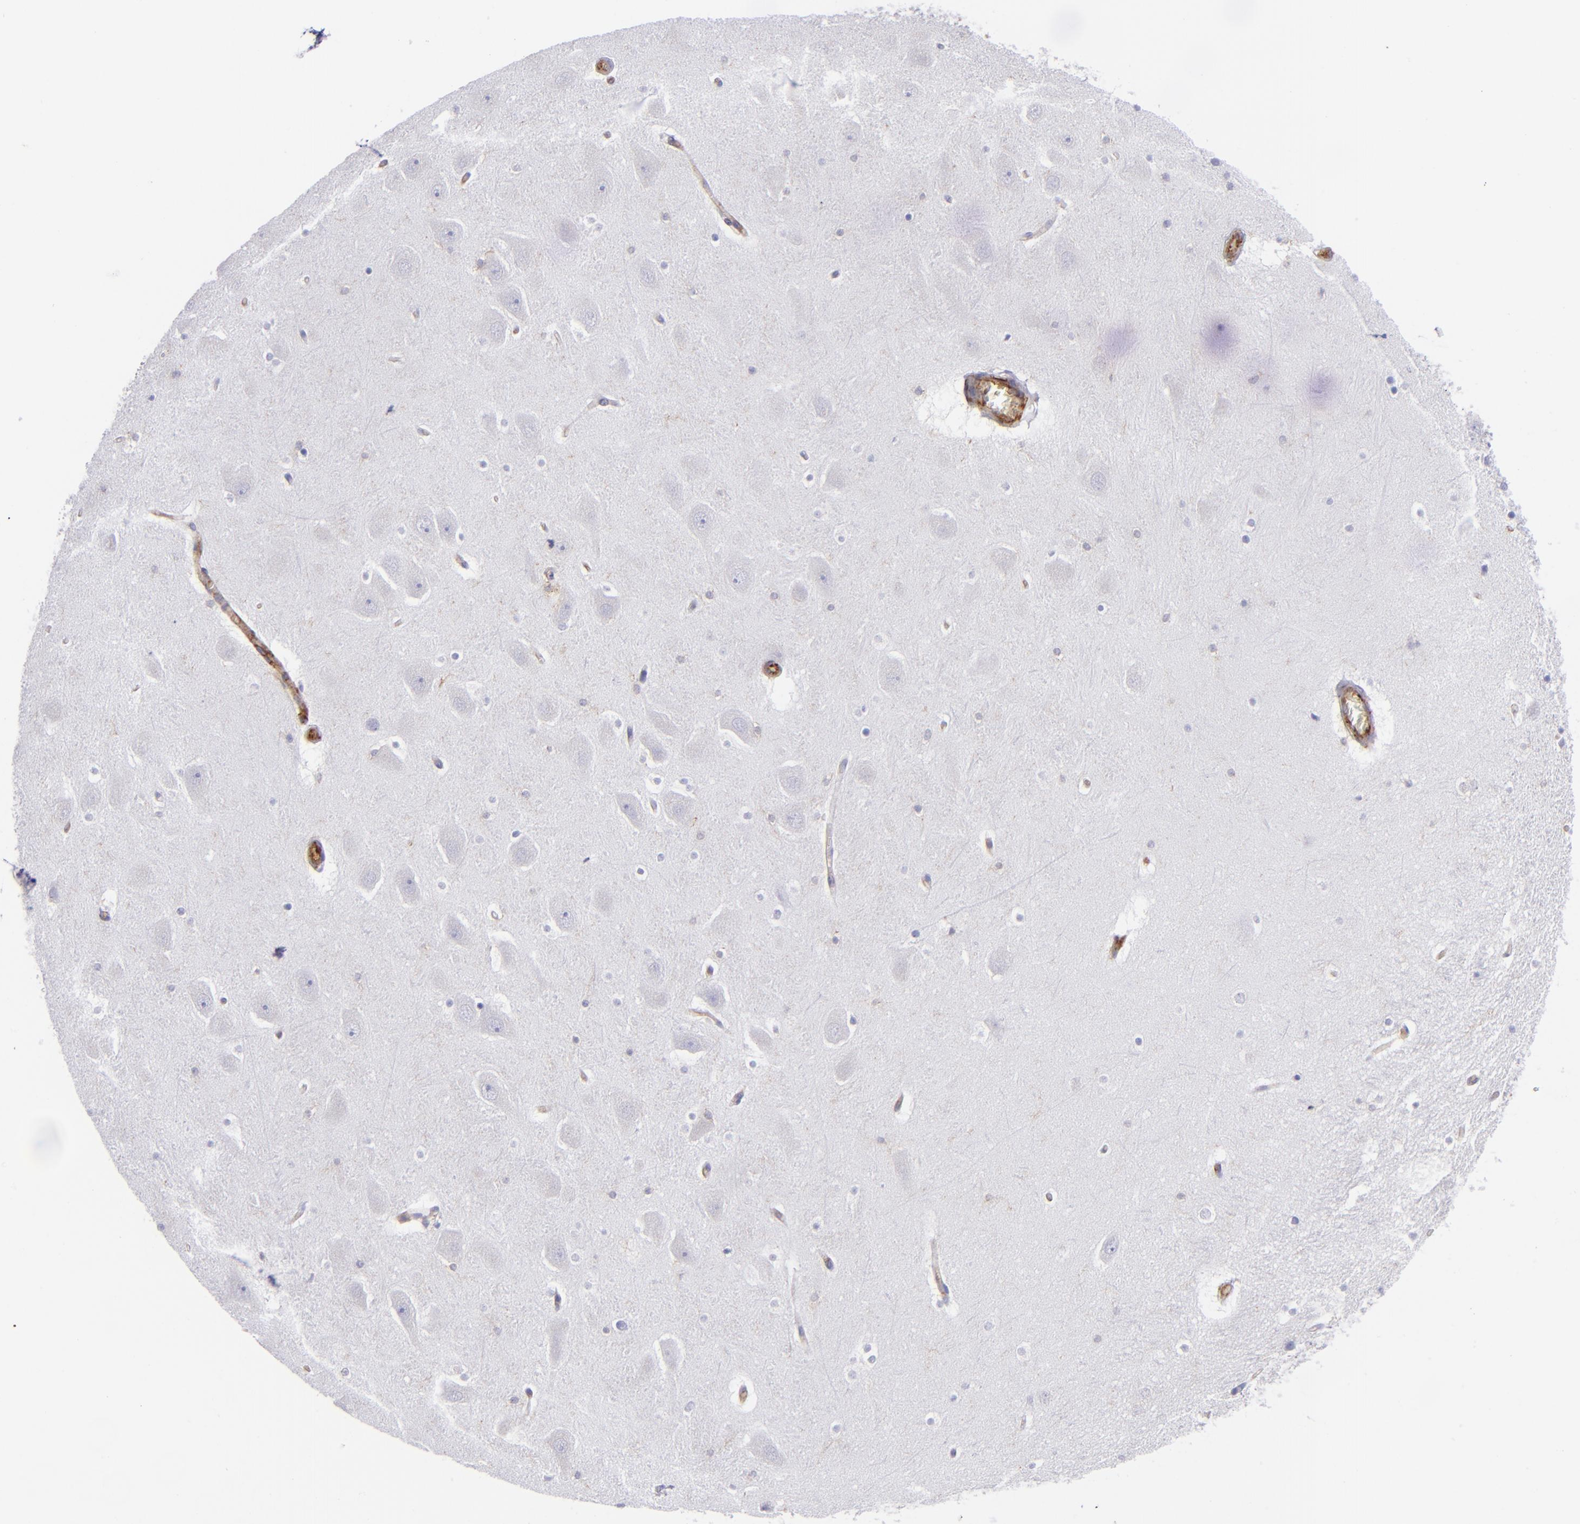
{"staining": {"intensity": "negative", "quantity": "none", "location": "none"}, "tissue": "hippocampus", "cell_type": "Glial cells", "image_type": "normal", "snomed": [{"axis": "morphology", "description": "Normal tissue, NOS"}, {"axis": "topography", "description": "Hippocampus"}], "caption": "This is a micrograph of immunohistochemistry (IHC) staining of benign hippocampus, which shows no staining in glial cells.", "gene": "ENTPD1", "patient": {"sex": "male", "age": 45}}